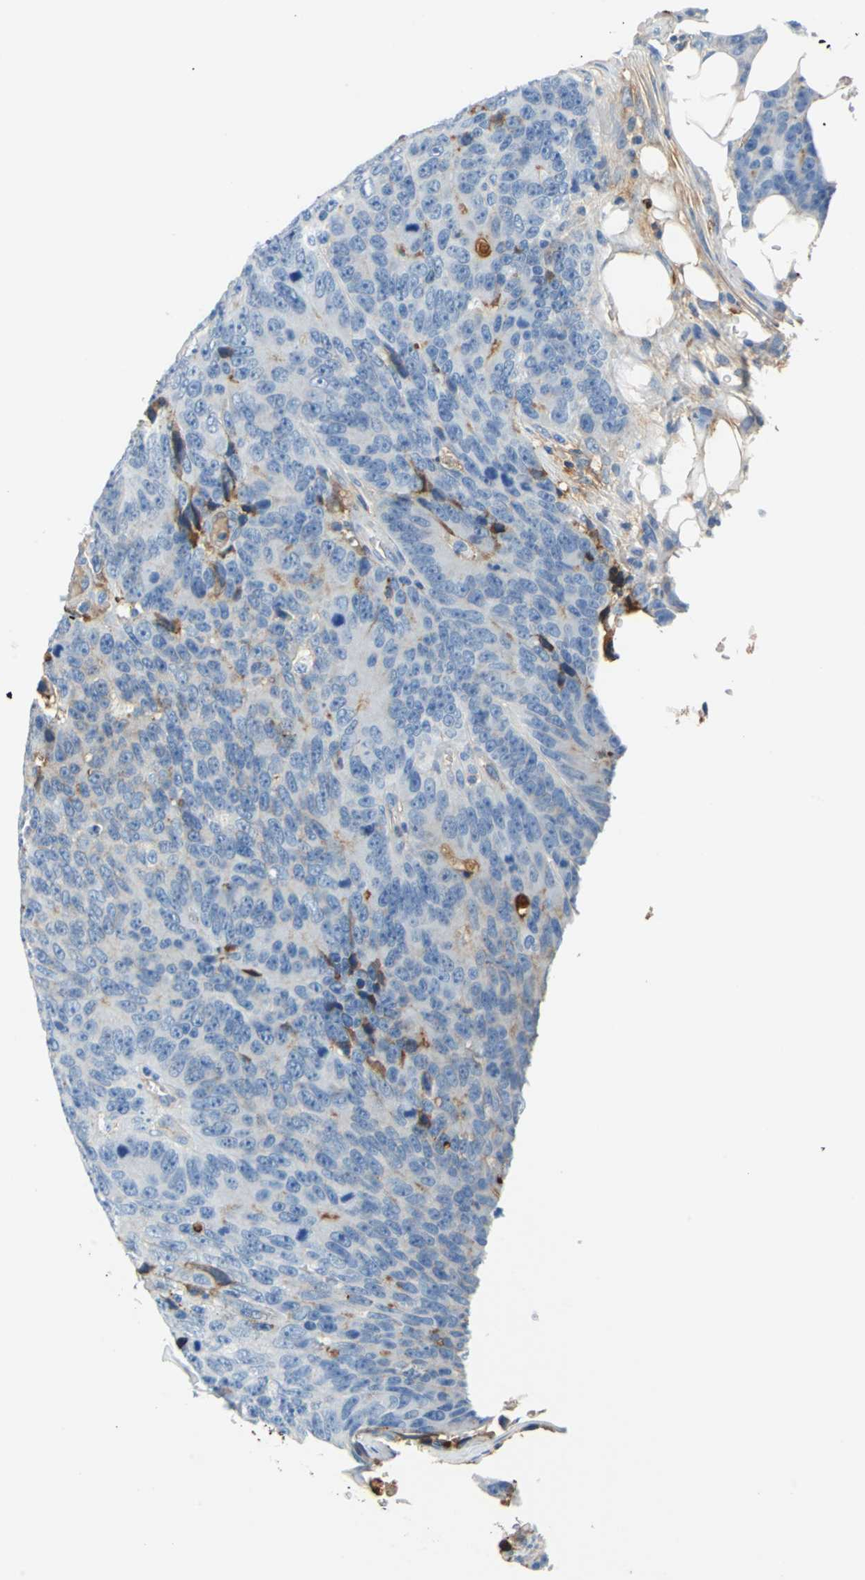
{"staining": {"intensity": "negative", "quantity": "none", "location": "none"}, "tissue": "colorectal cancer", "cell_type": "Tumor cells", "image_type": "cancer", "snomed": [{"axis": "morphology", "description": "Adenocarcinoma, NOS"}, {"axis": "topography", "description": "Colon"}], "caption": "Tumor cells are negative for protein expression in human colorectal cancer.", "gene": "ALB", "patient": {"sex": "female", "age": 86}}